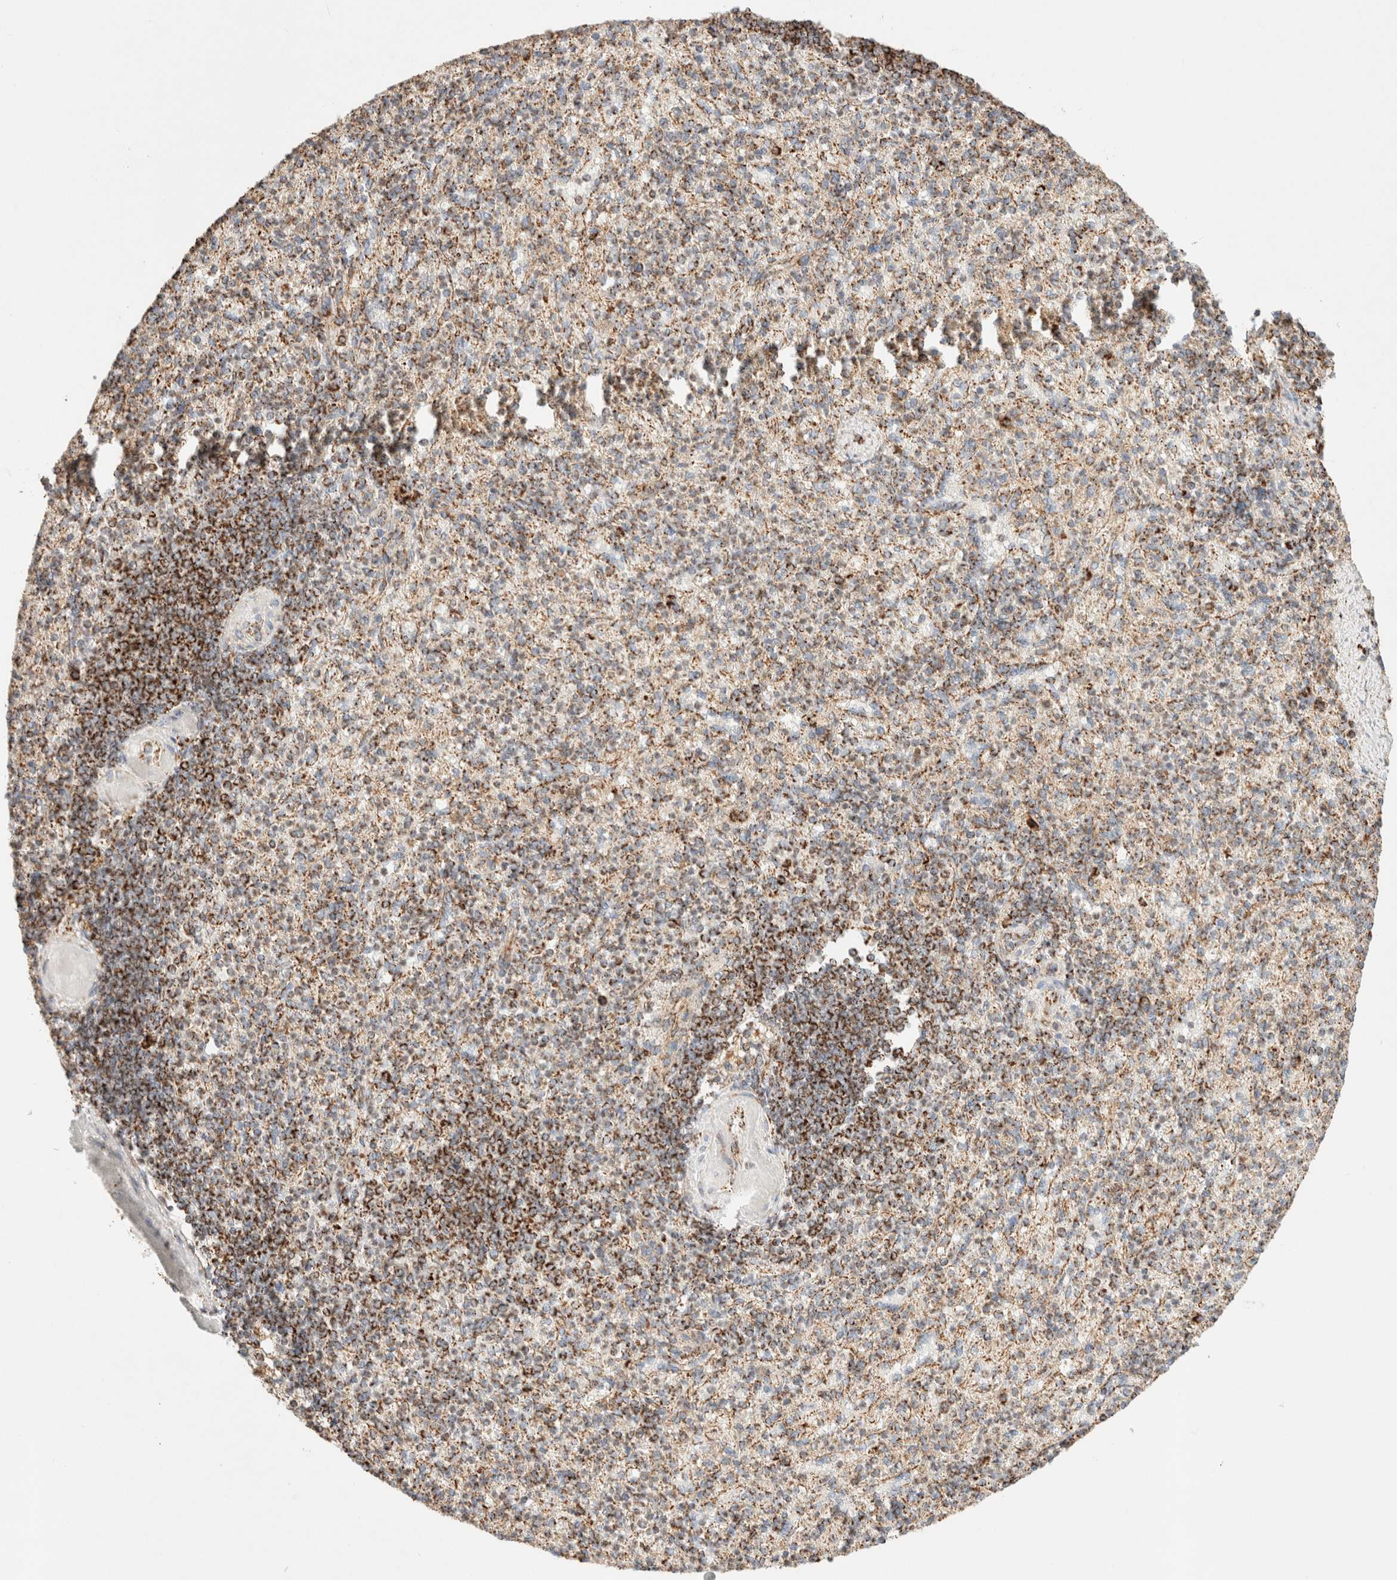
{"staining": {"intensity": "moderate", "quantity": "25%-75%", "location": "cytoplasmic/membranous"}, "tissue": "spleen", "cell_type": "Cells in red pulp", "image_type": "normal", "snomed": [{"axis": "morphology", "description": "Normal tissue, NOS"}, {"axis": "topography", "description": "Spleen"}], "caption": "Immunohistochemistry photomicrograph of unremarkable spleen stained for a protein (brown), which shows medium levels of moderate cytoplasmic/membranous staining in about 25%-75% of cells in red pulp.", "gene": "PHB2", "patient": {"sex": "female", "age": 74}}